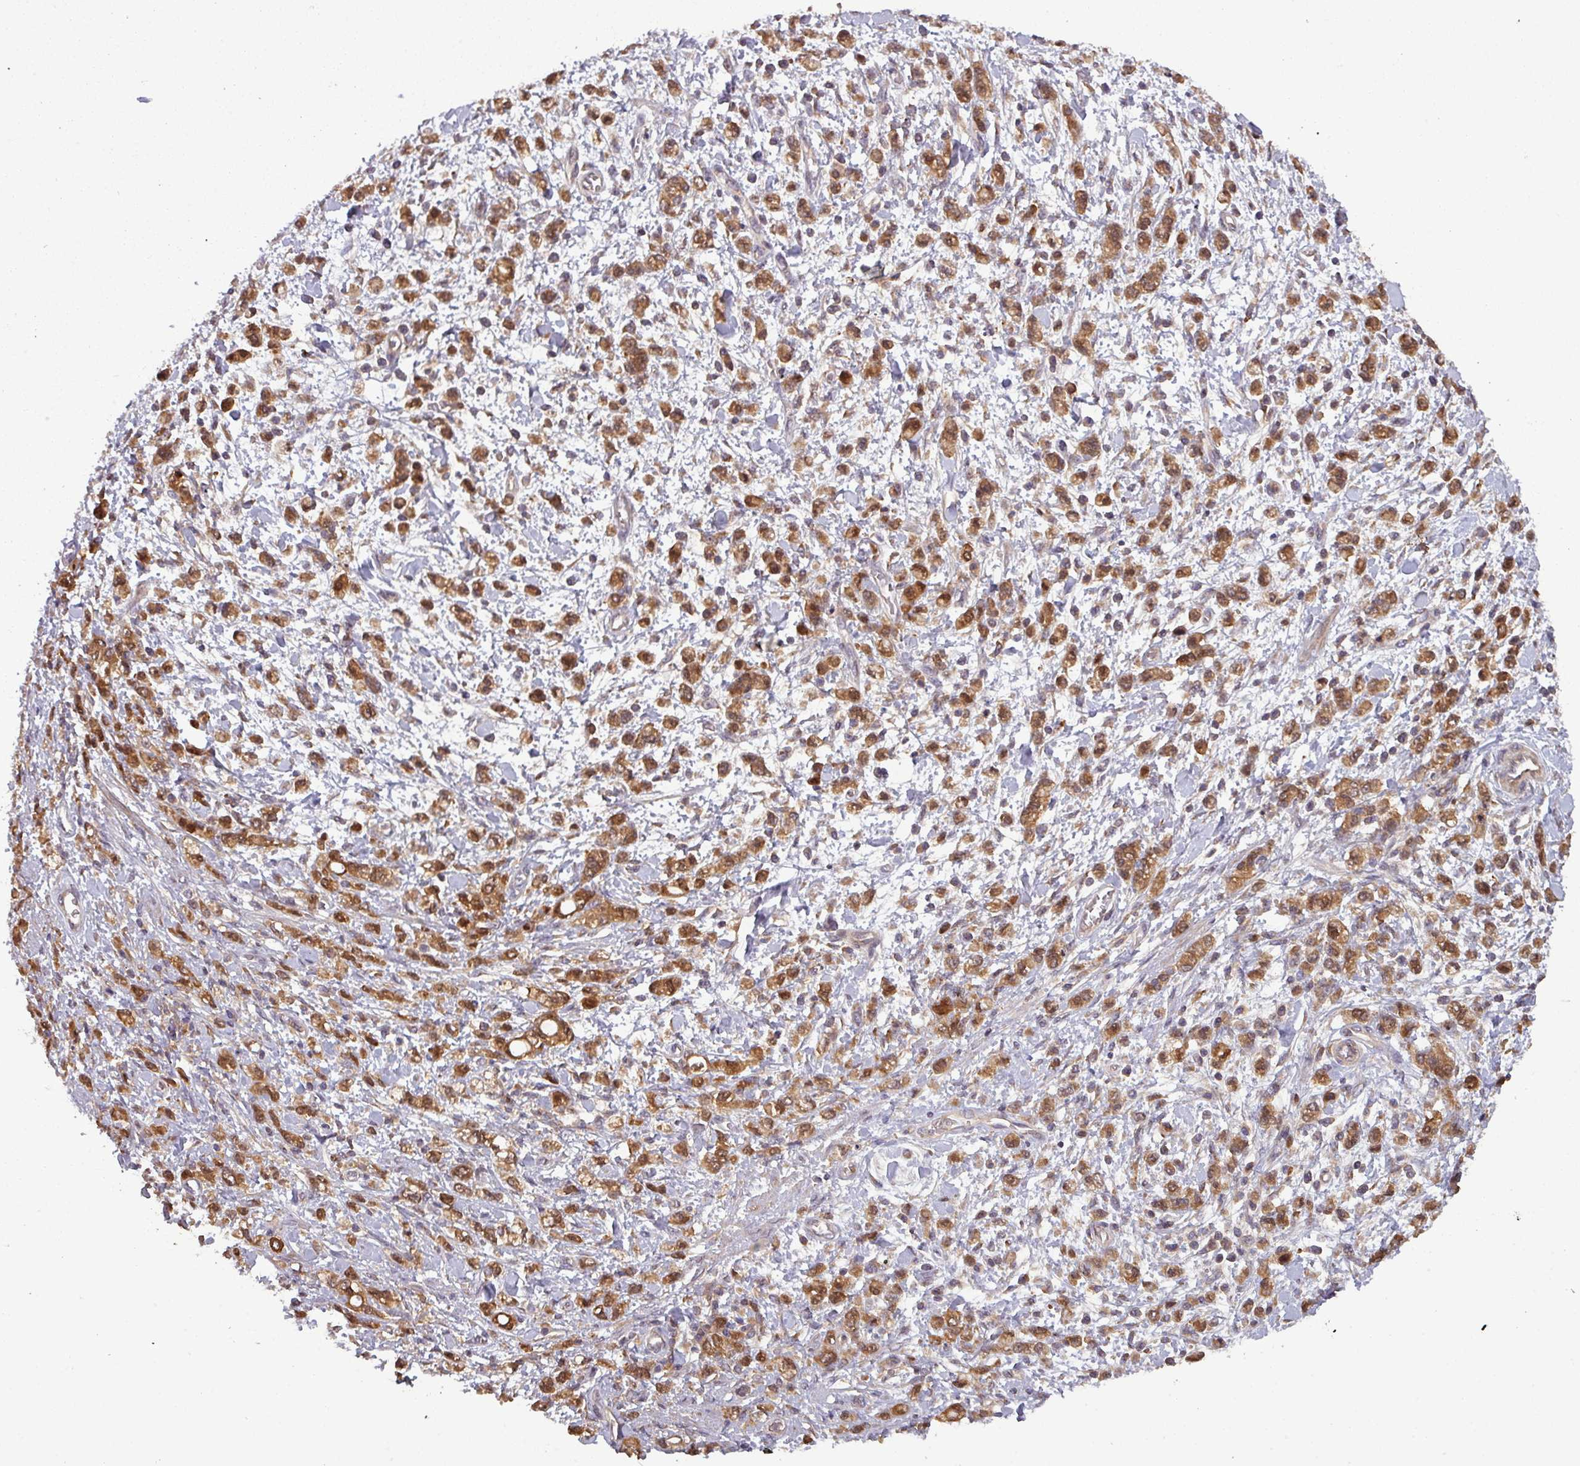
{"staining": {"intensity": "strong", "quantity": ">75%", "location": "cytoplasmic/membranous,nuclear"}, "tissue": "stomach cancer", "cell_type": "Tumor cells", "image_type": "cancer", "snomed": [{"axis": "morphology", "description": "Adenocarcinoma, NOS"}, {"axis": "topography", "description": "Stomach"}], "caption": "There is high levels of strong cytoplasmic/membranous and nuclear expression in tumor cells of adenocarcinoma (stomach), as demonstrated by immunohistochemical staining (brown color).", "gene": "GSKIP", "patient": {"sex": "male", "age": 77}}